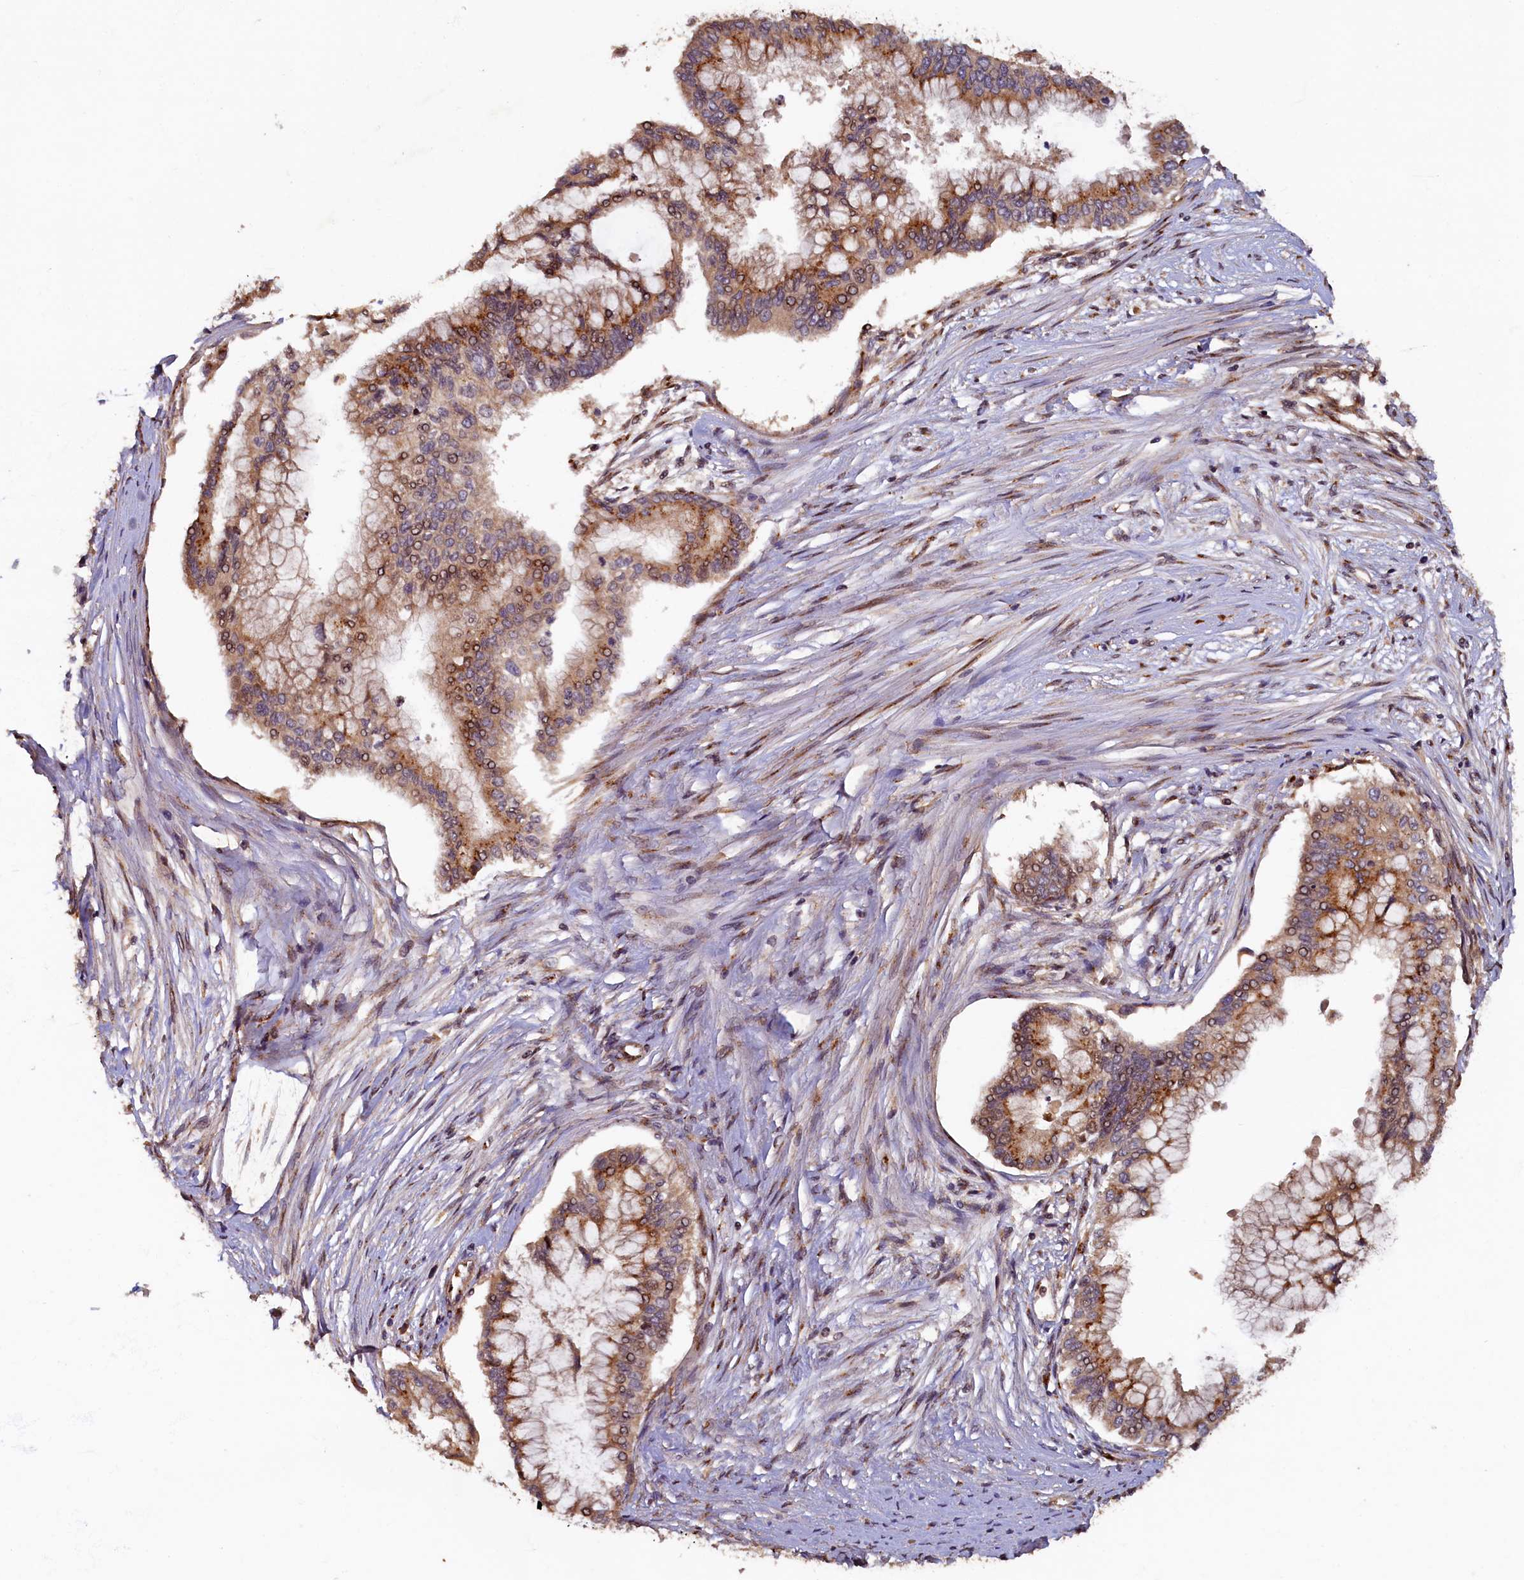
{"staining": {"intensity": "moderate", "quantity": ">75%", "location": "cytoplasmic/membranous"}, "tissue": "pancreatic cancer", "cell_type": "Tumor cells", "image_type": "cancer", "snomed": [{"axis": "morphology", "description": "Adenocarcinoma, NOS"}, {"axis": "topography", "description": "Pancreas"}], "caption": "Immunohistochemical staining of human pancreatic adenocarcinoma displays medium levels of moderate cytoplasmic/membranous protein staining in about >75% of tumor cells.", "gene": "TMEM181", "patient": {"sex": "male", "age": 46}}